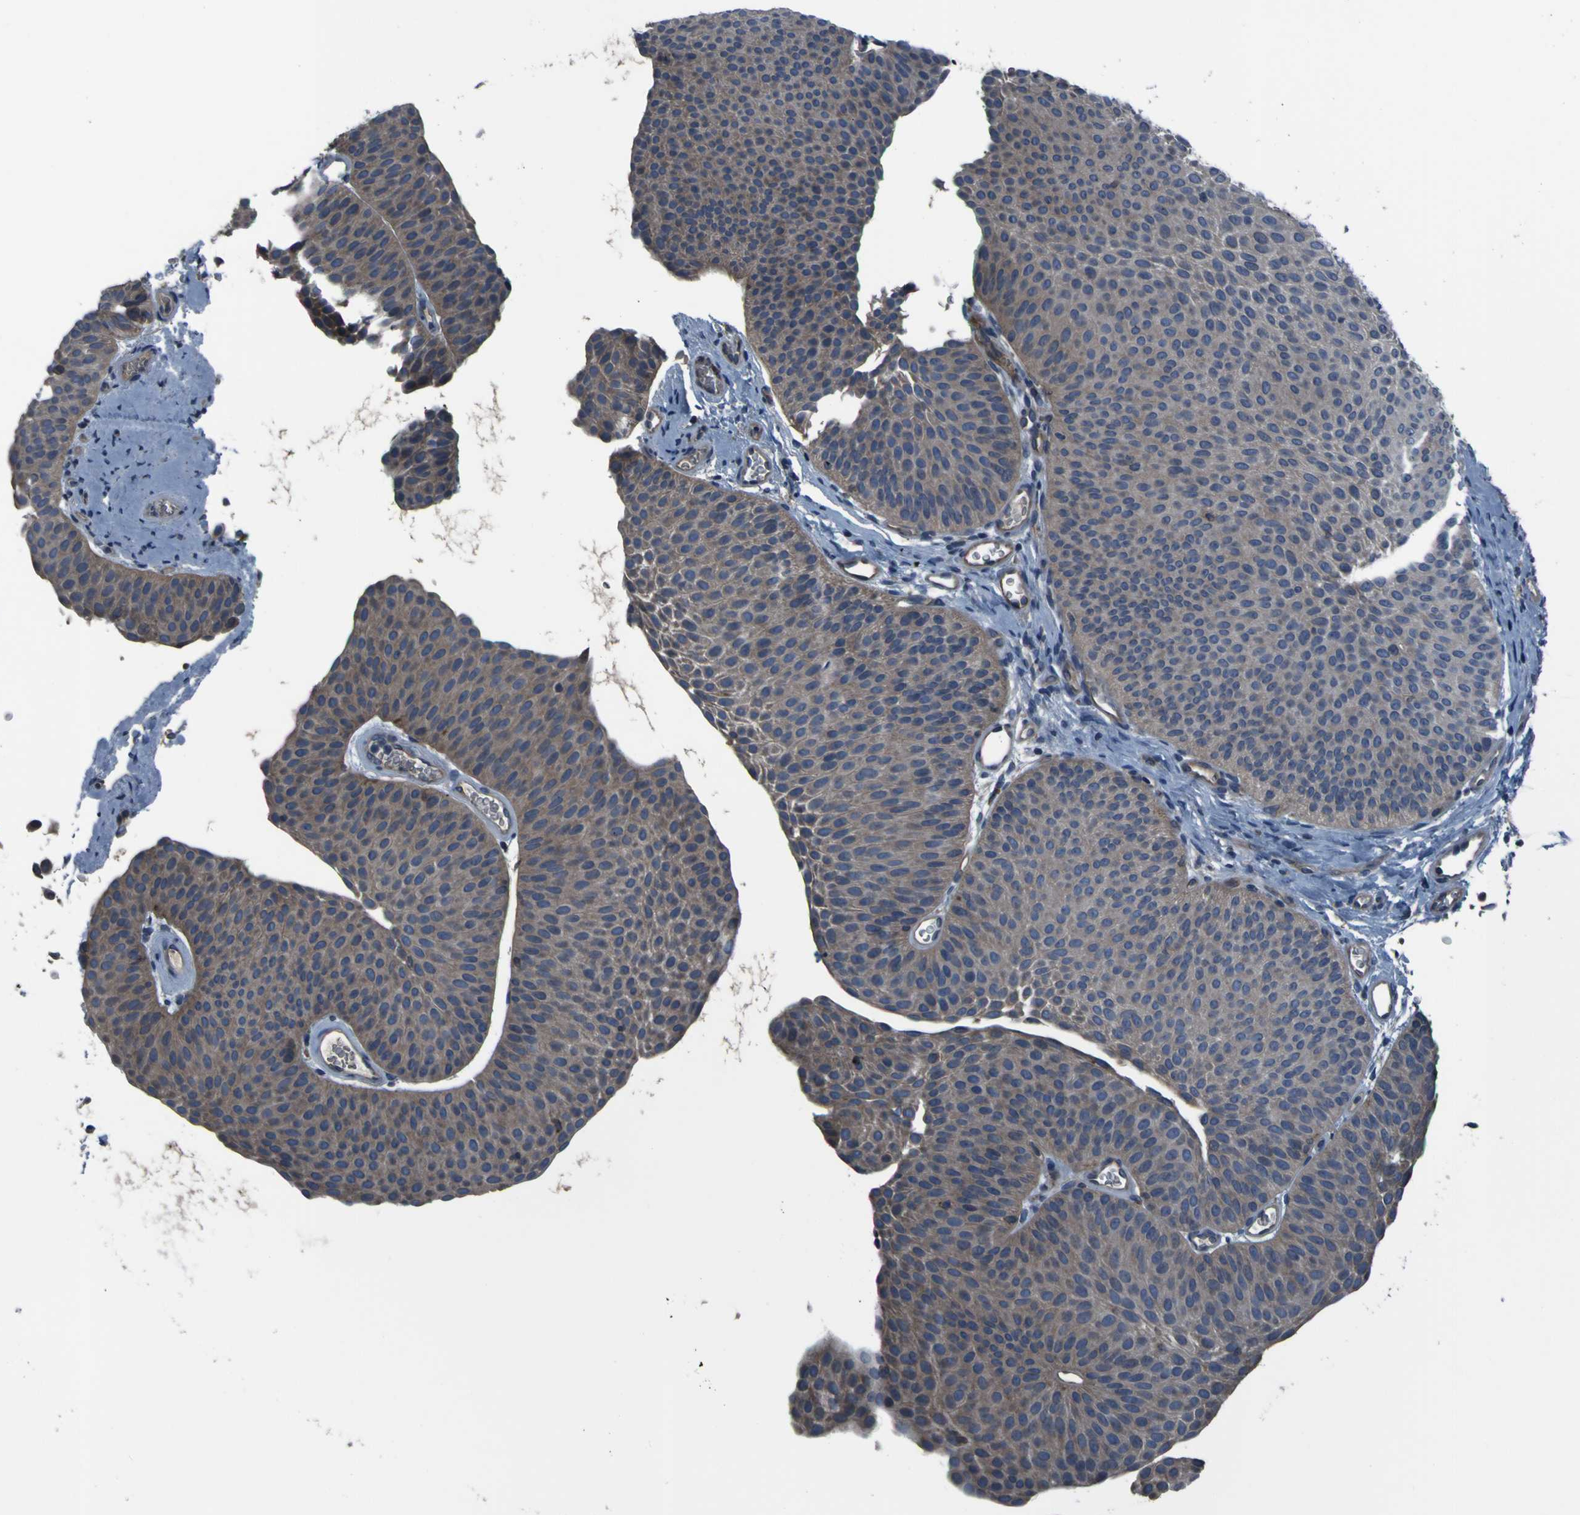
{"staining": {"intensity": "weak", "quantity": "25%-75%", "location": "cytoplasmic/membranous"}, "tissue": "urothelial cancer", "cell_type": "Tumor cells", "image_type": "cancer", "snomed": [{"axis": "morphology", "description": "Urothelial carcinoma, Low grade"}, {"axis": "topography", "description": "Urinary bladder"}], "caption": "An image showing weak cytoplasmic/membranous expression in about 25%-75% of tumor cells in urothelial cancer, as visualized by brown immunohistochemical staining.", "gene": "GRAMD1A", "patient": {"sex": "female", "age": 60}}